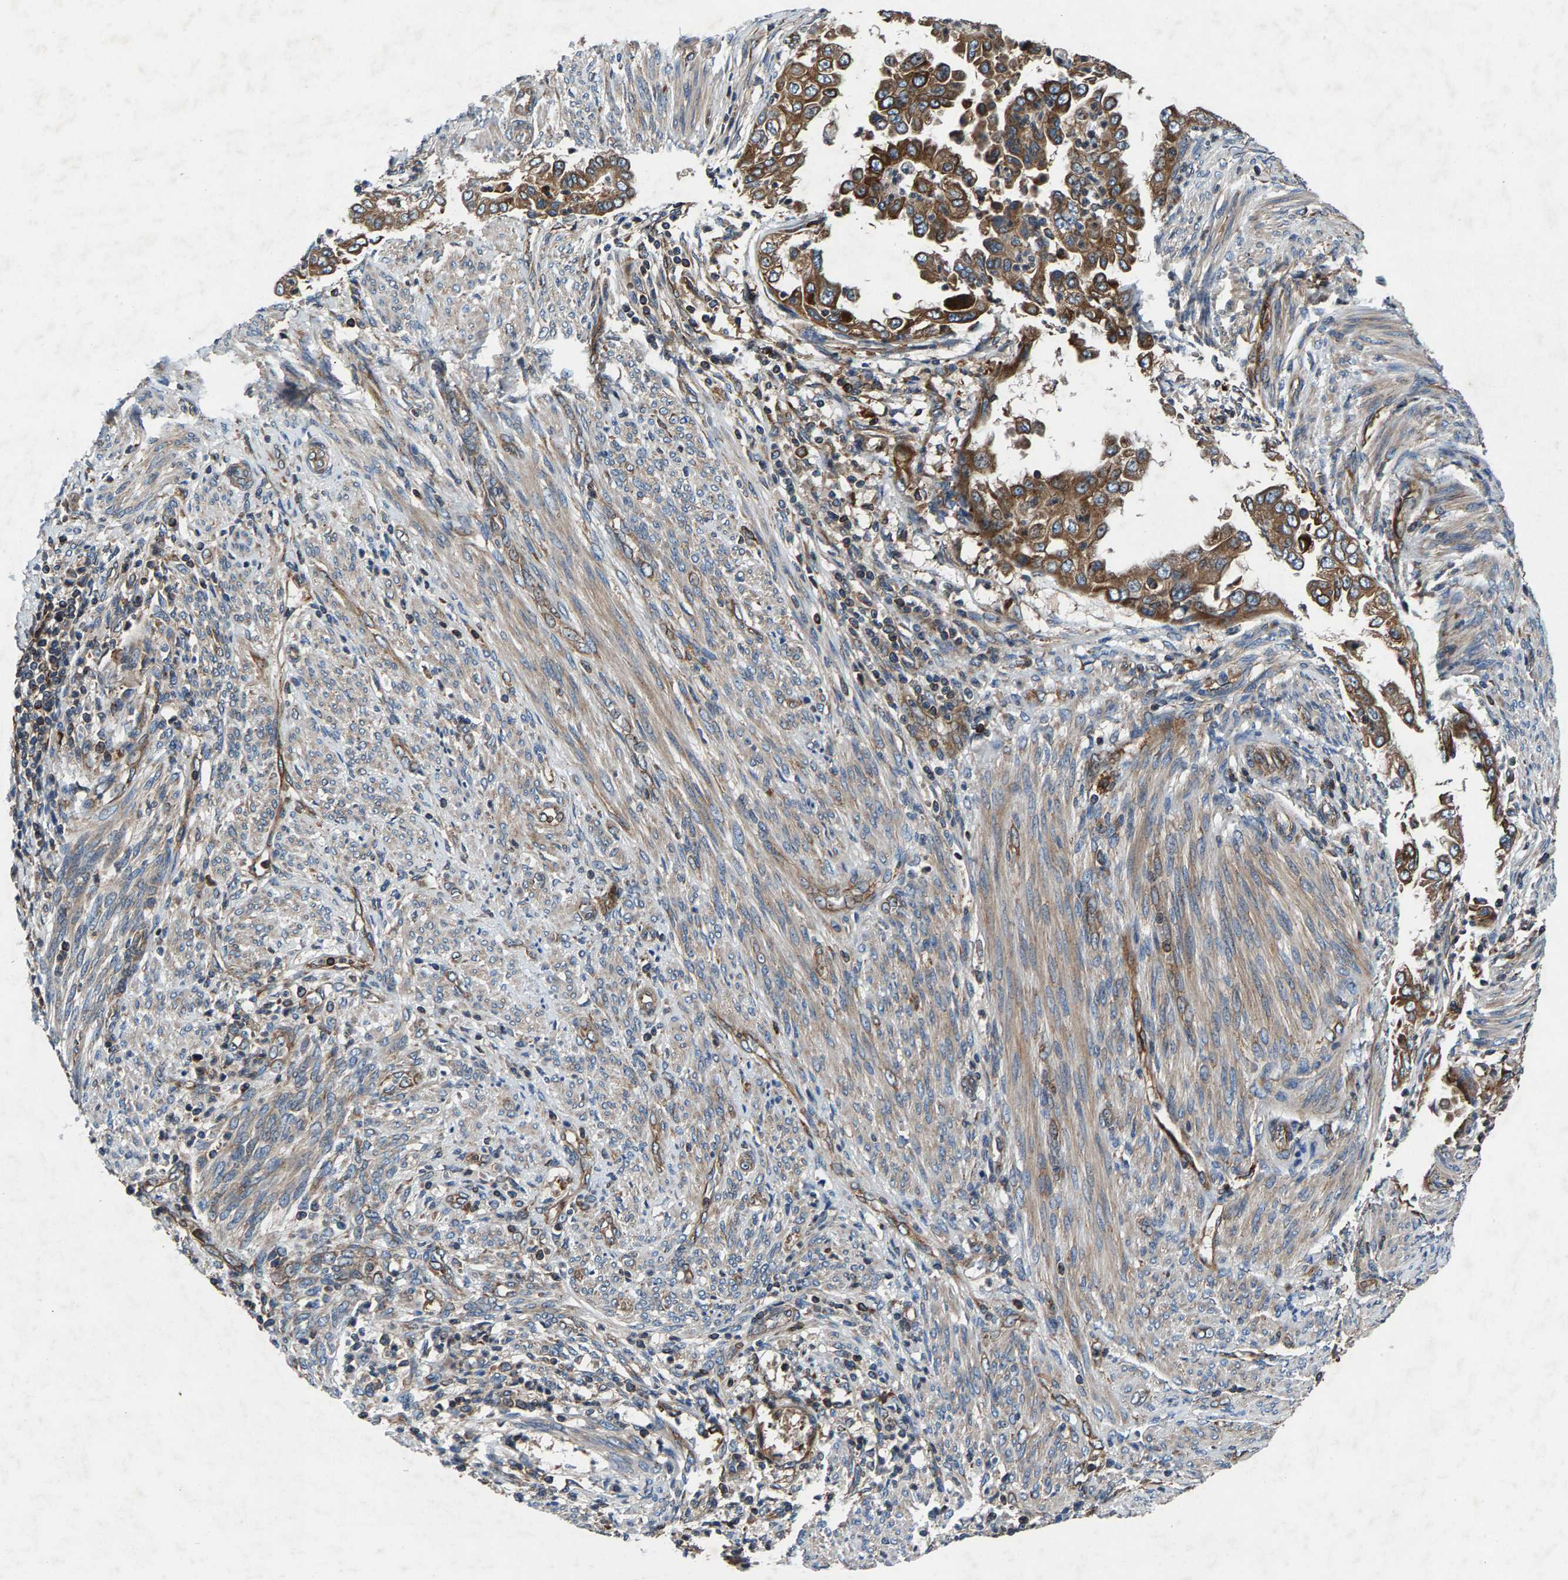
{"staining": {"intensity": "moderate", "quantity": ">75%", "location": "cytoplasmic/membranous"}, "tissue": "endometrial cancer", "cell_type": "Tumor cells", "image_type": "cancer", "snomed": [{"axis": "morphology", "description": "Adenocarcinoma, NOS"}, {"axis": "topography", "description": "Endometrium"}], "caption": "Adenocarcinoma (endometrial) stained with a brown dye demonstrates moderate cytoplasmic/membranous positive positivity in about >75% of tumor cells.", "gene": "LPCAT1", "patient": {"sex": "female", "age": 85}}